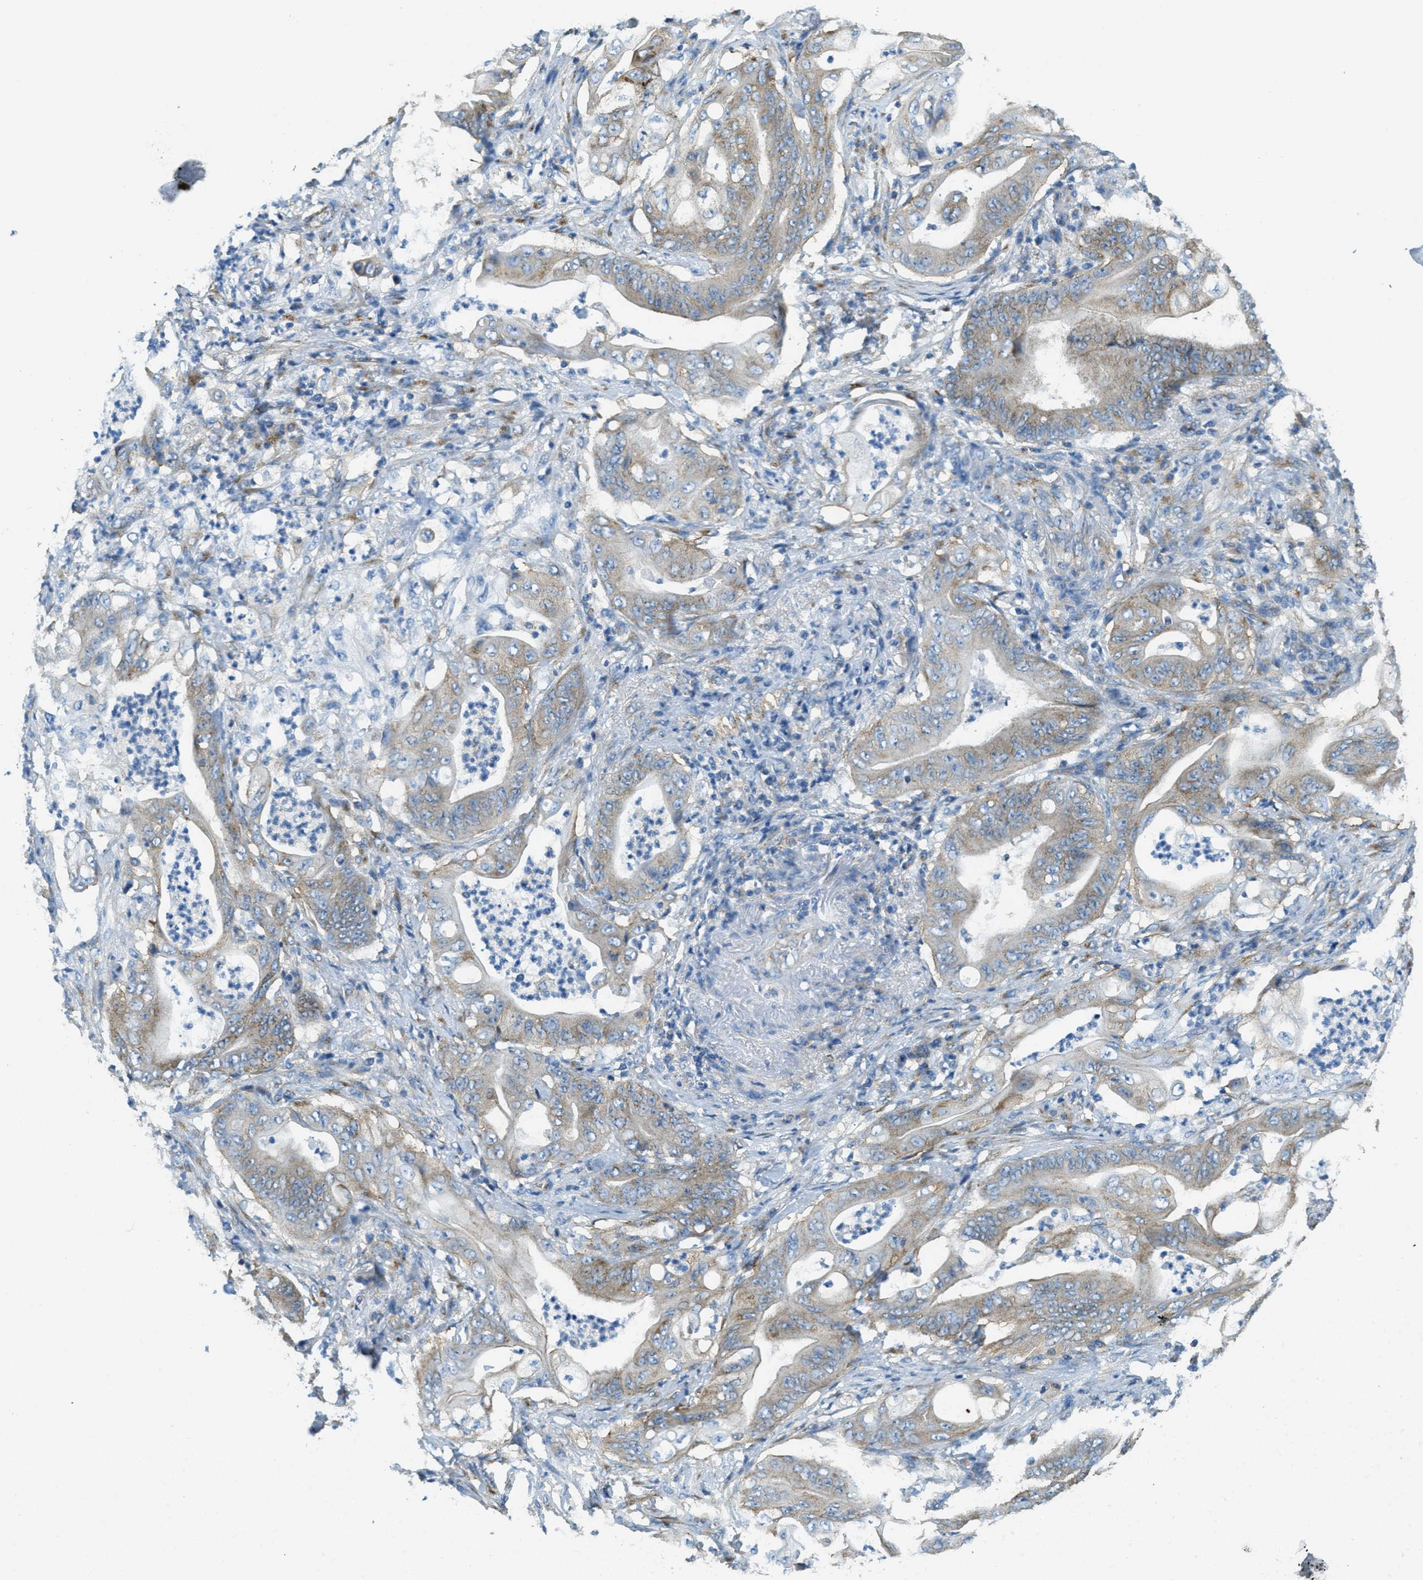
{"staining": {"intensity": "moderate", "quantity": "25%-75%", "location": "cytoplasmic/membranous"}, "tissue": "stomach cancer", "cell_type": "Tumor cells", "image_type": "cancer", "snomed": [{"axis": "morphology", "description": "Adenocarcinoma, NOS"}, {"axis": "topography", "description": "Stomach"}], "caption": "Immunohistochemical staining of human adenocarcinoma (stomach) displays medium levels of moderate cytoplasmic/membranous expression in about 25%-75% of tumor cells. (DAB IHC, brown staining for protein, blue staining for nuclei).", "gene": "AP2B1", "patient": {"sex": "female", "age": 73}}